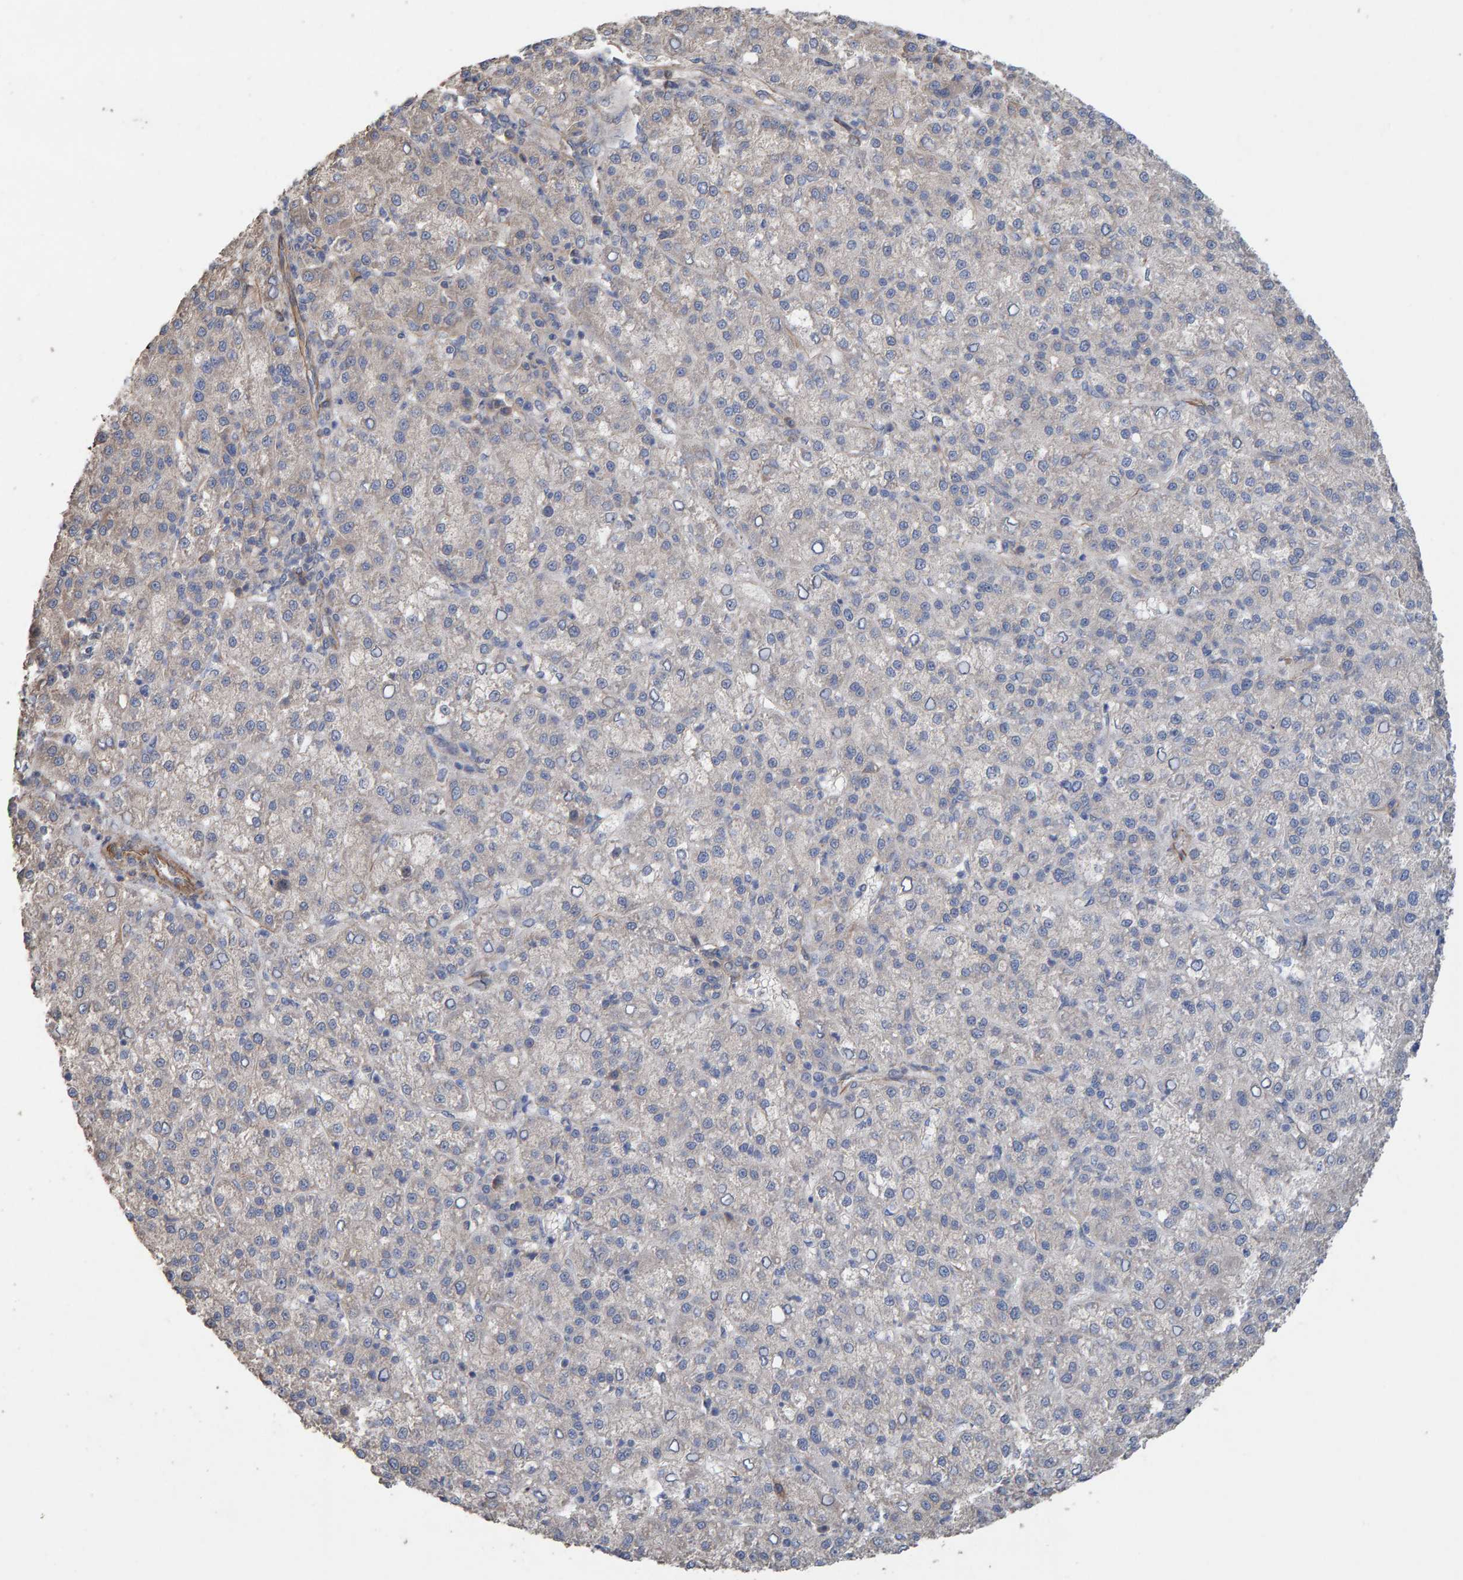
{"staining": {"intensity": "negative", "quantity": "none", "location": "none"}, "tissue": "liver cancer", "cell_type": "Tumor cells", "image_type": "cancer", "snomed": [{"axis": "morphology", "description": "Carcinoma, Hepatocellular, NOS"}, {"axis": "topography", "description": "Liver"}], "caption": "An image of human liver cancer (hepatocellular carcinoma) is negative for staining in tumor cells.", "gene": "ZNF347", "patient": {"sex": "female", "age": 58}}